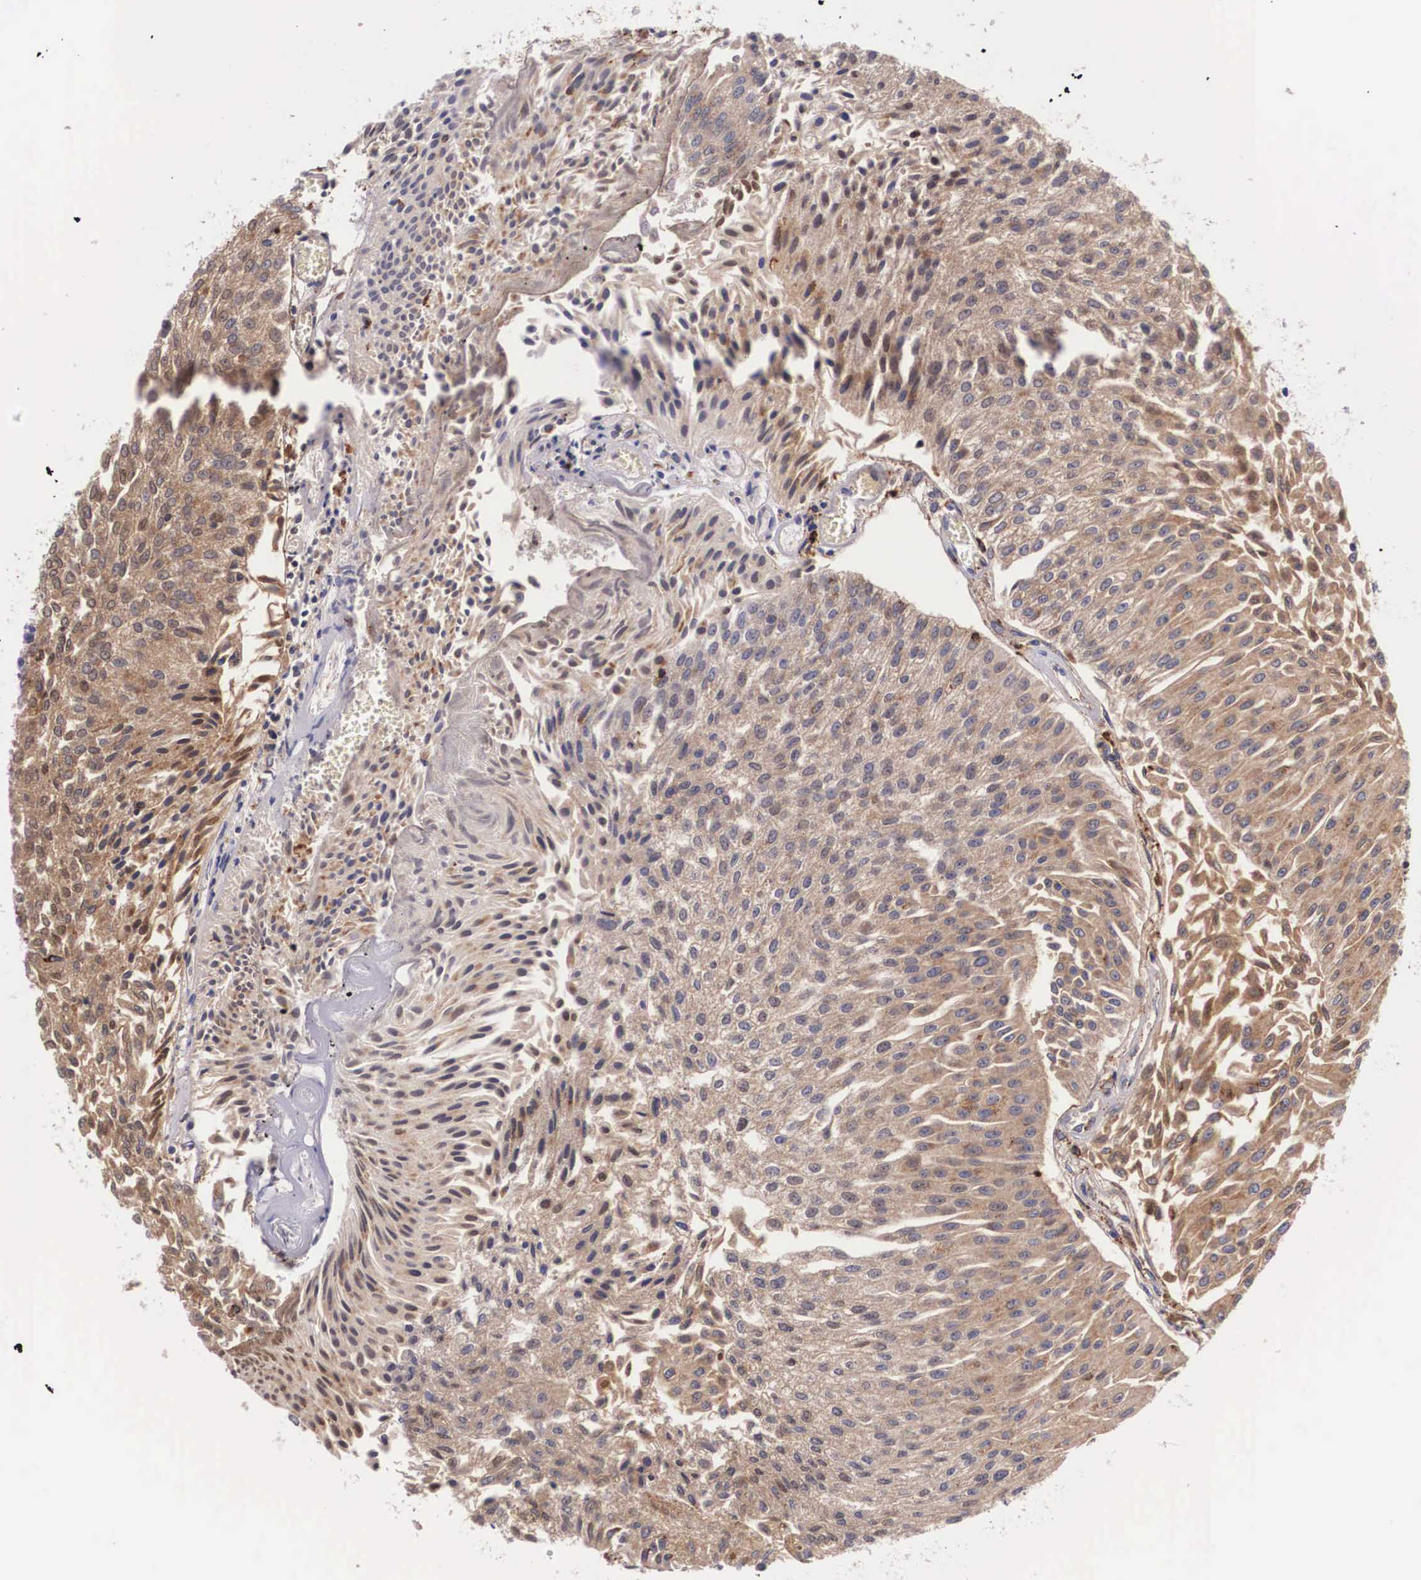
{"staining": {"intensity": "moderate", "quantity": ">75%", "location": "cytoplasmic/membranous"}, "tissue": "urothelial cancer", "cell_type": "Tumor cells", "image_type": "cancer", "snomed": [{"axis": "morphology", "description": "Urothelial carcinoma, Low grade"}, {"axis": "topography", "description": "Urinary bladder"}], "caption": "Urothelial cancer was stained to show a protein in brown. There is medium levels of moderate cytoplasmic/membranous staining in approximately >75% of tumor cells.", "gene": "NAGA", "patient": {"sex": "male", "age": 86}}